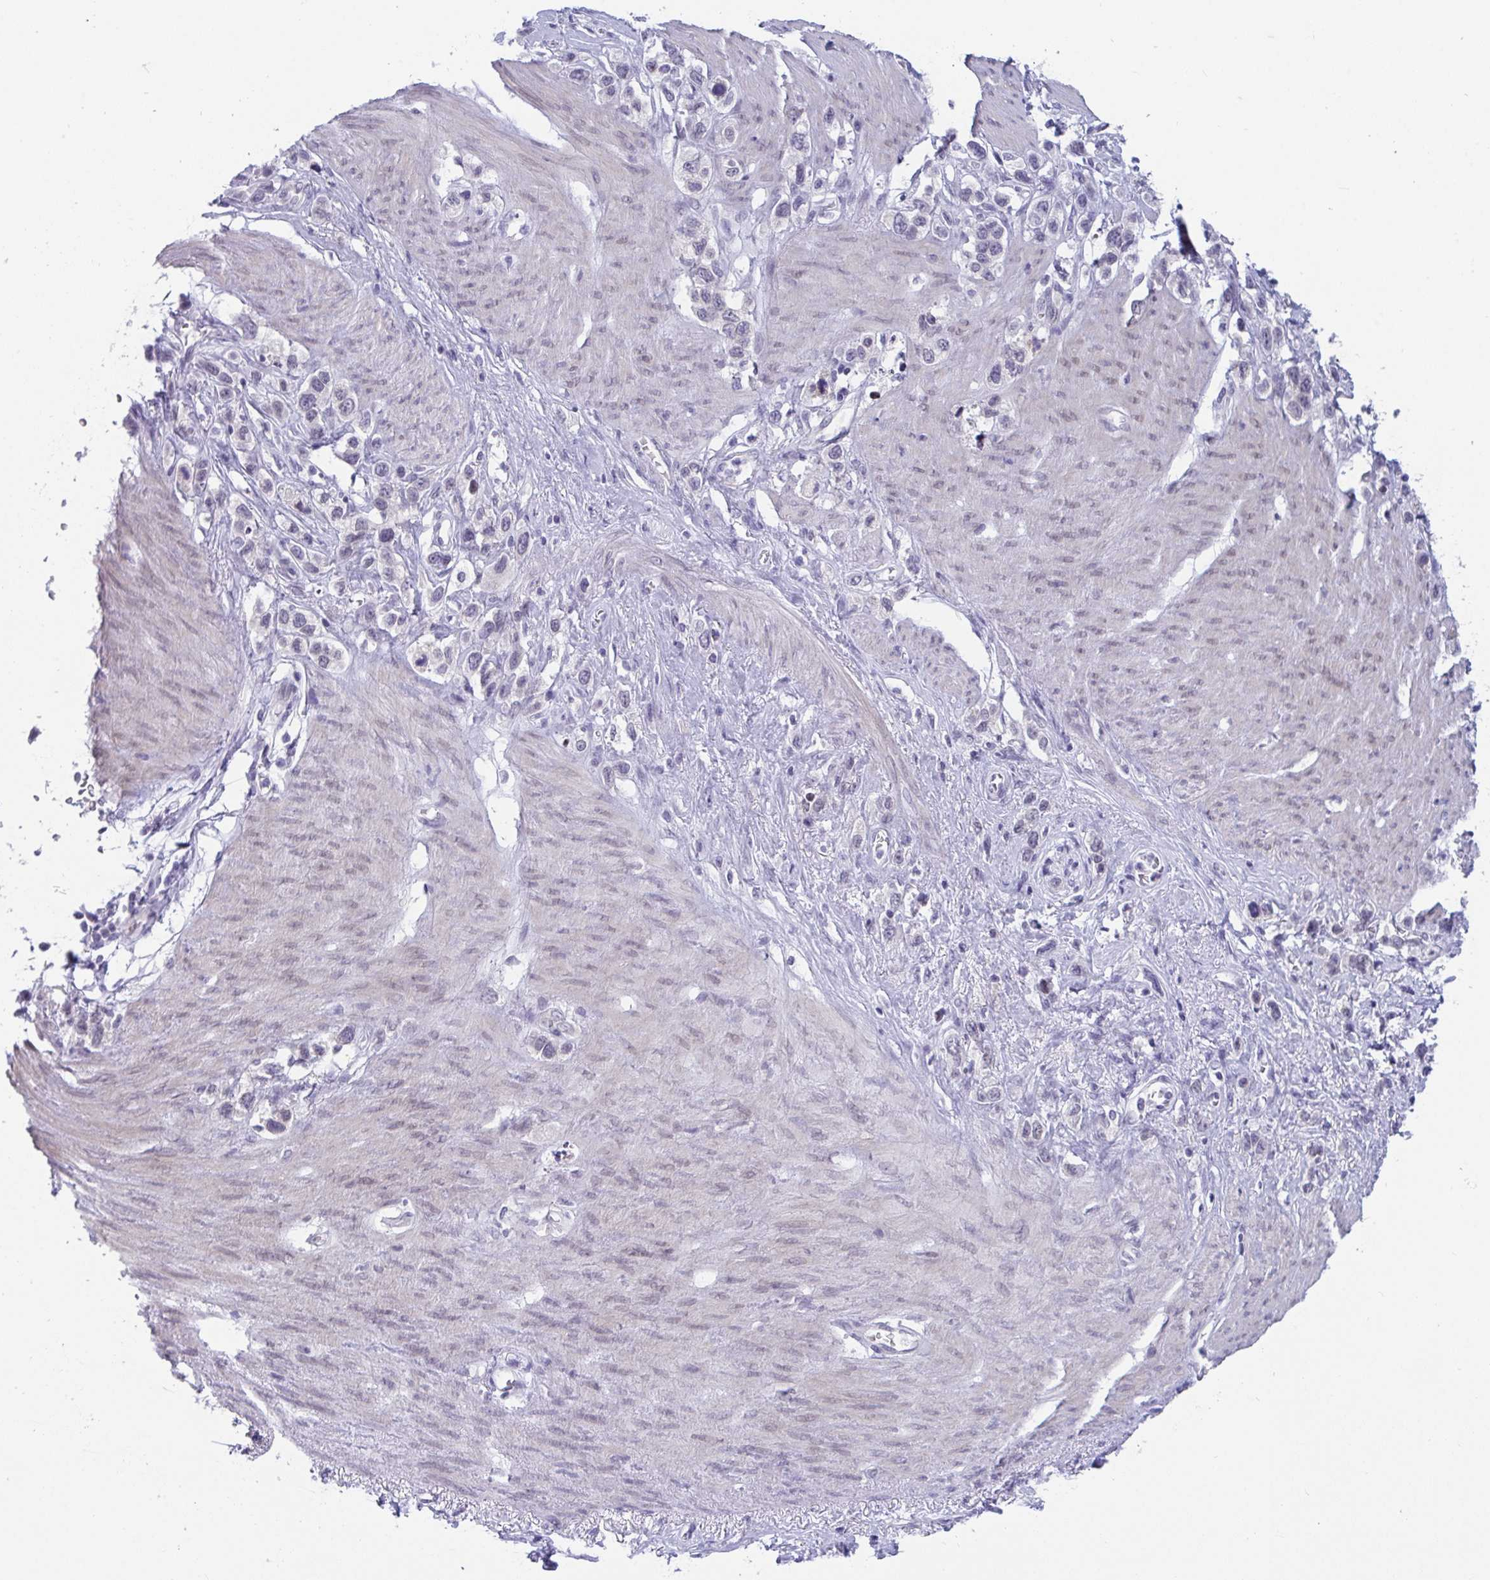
{"staining": {"intensity": "negative", "quantity": "none", "location": "none"}, "tissue": "stomach cancer", "cell_type": "Tumor cells", "image_type": "cancer", "snomed": [{"axis": "morphology", "description": "Adenocarcinoma, NOS"}, {"axis": "topography", "description": "Stomach"}], "caption": "IHC micrograph of neoplastic tissue: stomach cancer stained with DAB (3,3'-diaminobenzidine) displays no significant protein staining in tumor cells.", "gene": "BMAL2", "patient": {"sex": "female", "age": 65}}